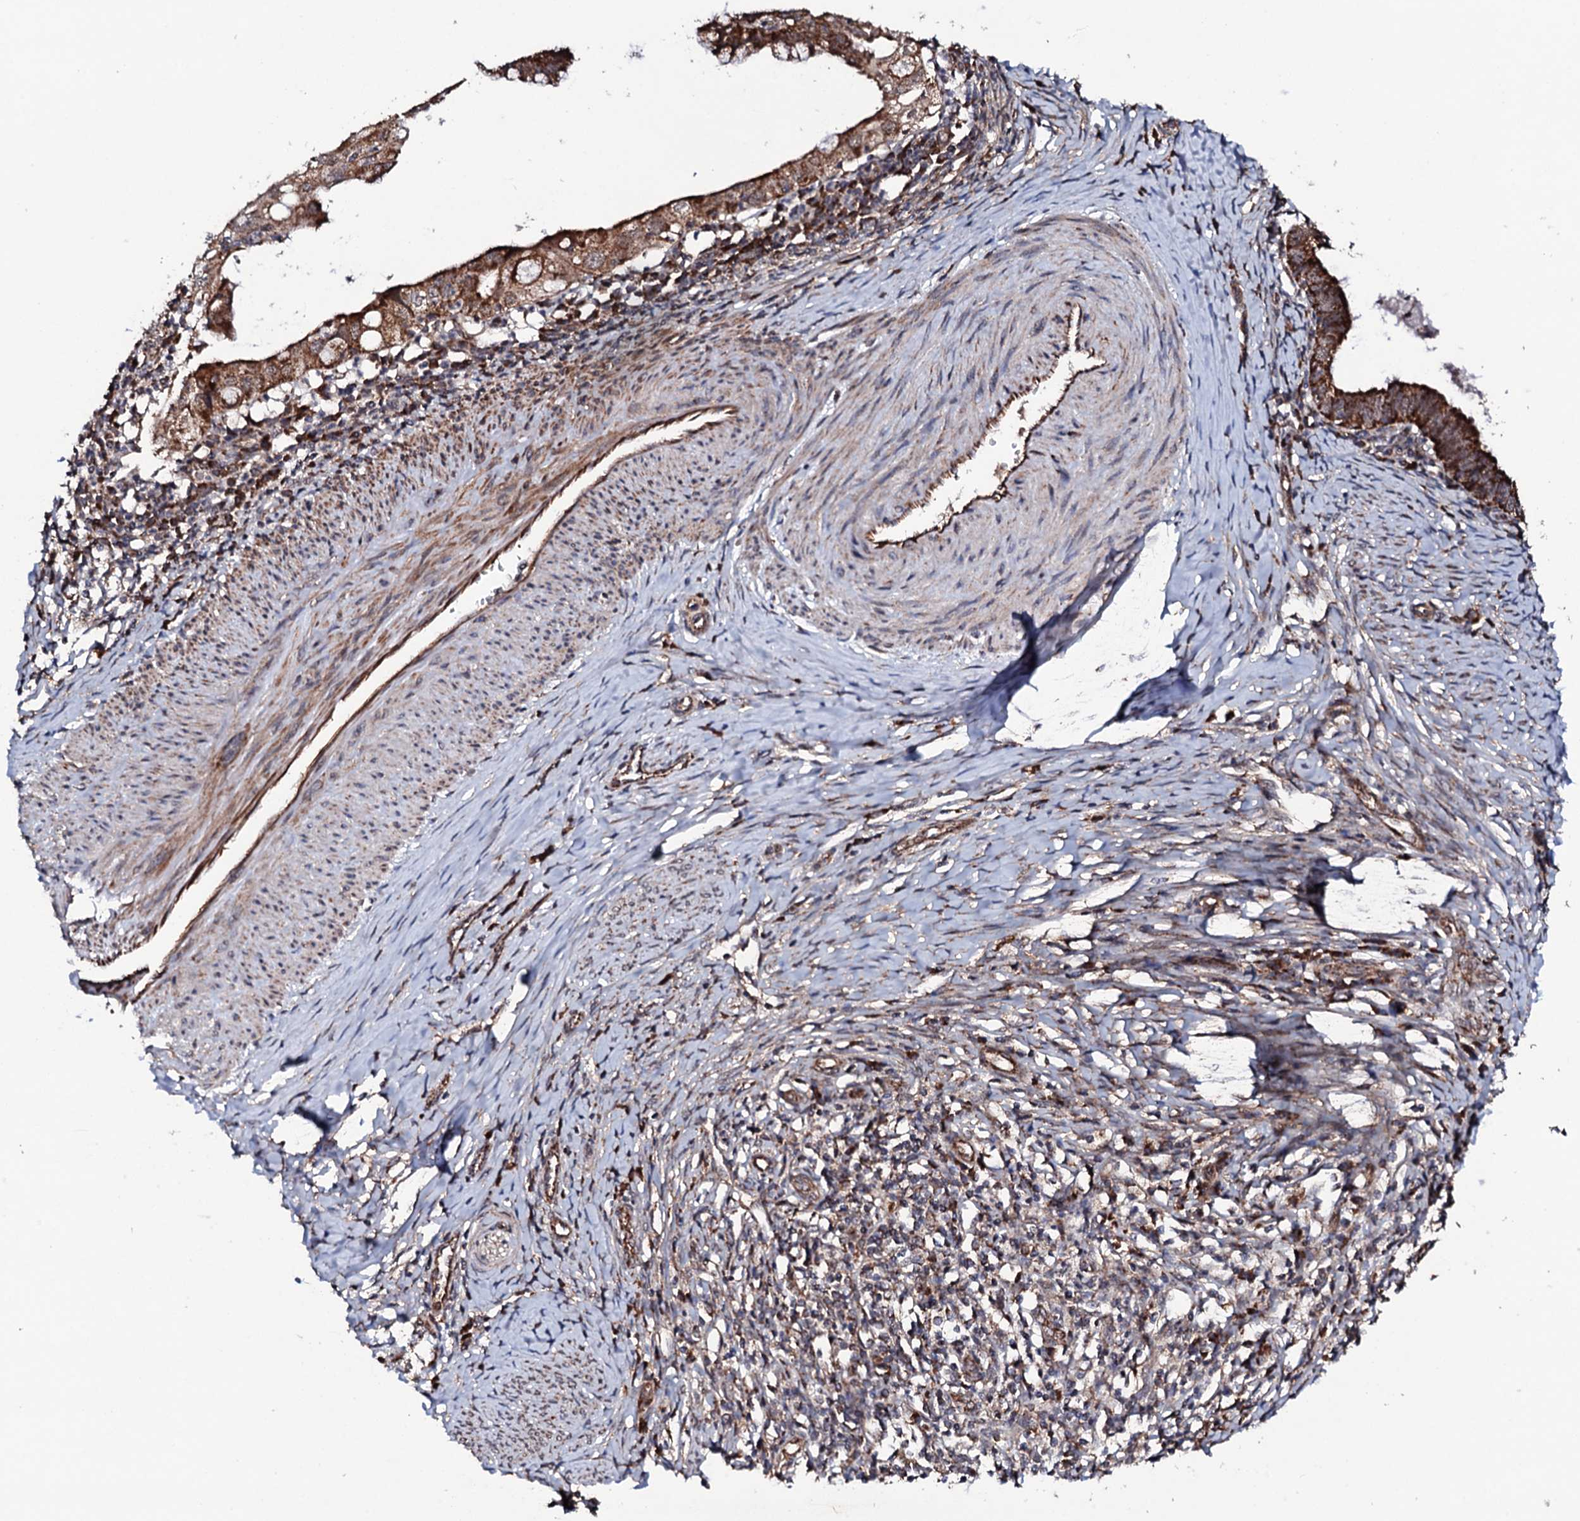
{"staining": {"intensity": "strong", "quantity": ">75%", "location": "cytoplasmic/membranous"}, "tissue": "cervical cancer", "cell_type": "Tumor cells", "image_type": "cancer", "snomed": [{"axis": "morphology", "description": "Adenocarcinoma, NOS"}, {"axis": "topography", "description": "Cervix"}], "caption": "This is a histology image of immunohistochemistry staining of adenocarcinoma (cervical), which shows strong staining in the cytoplasmic/membranous of tumor cells.", "gene": "MTIF3", "patient": {"sex": "female", "age": 36}}